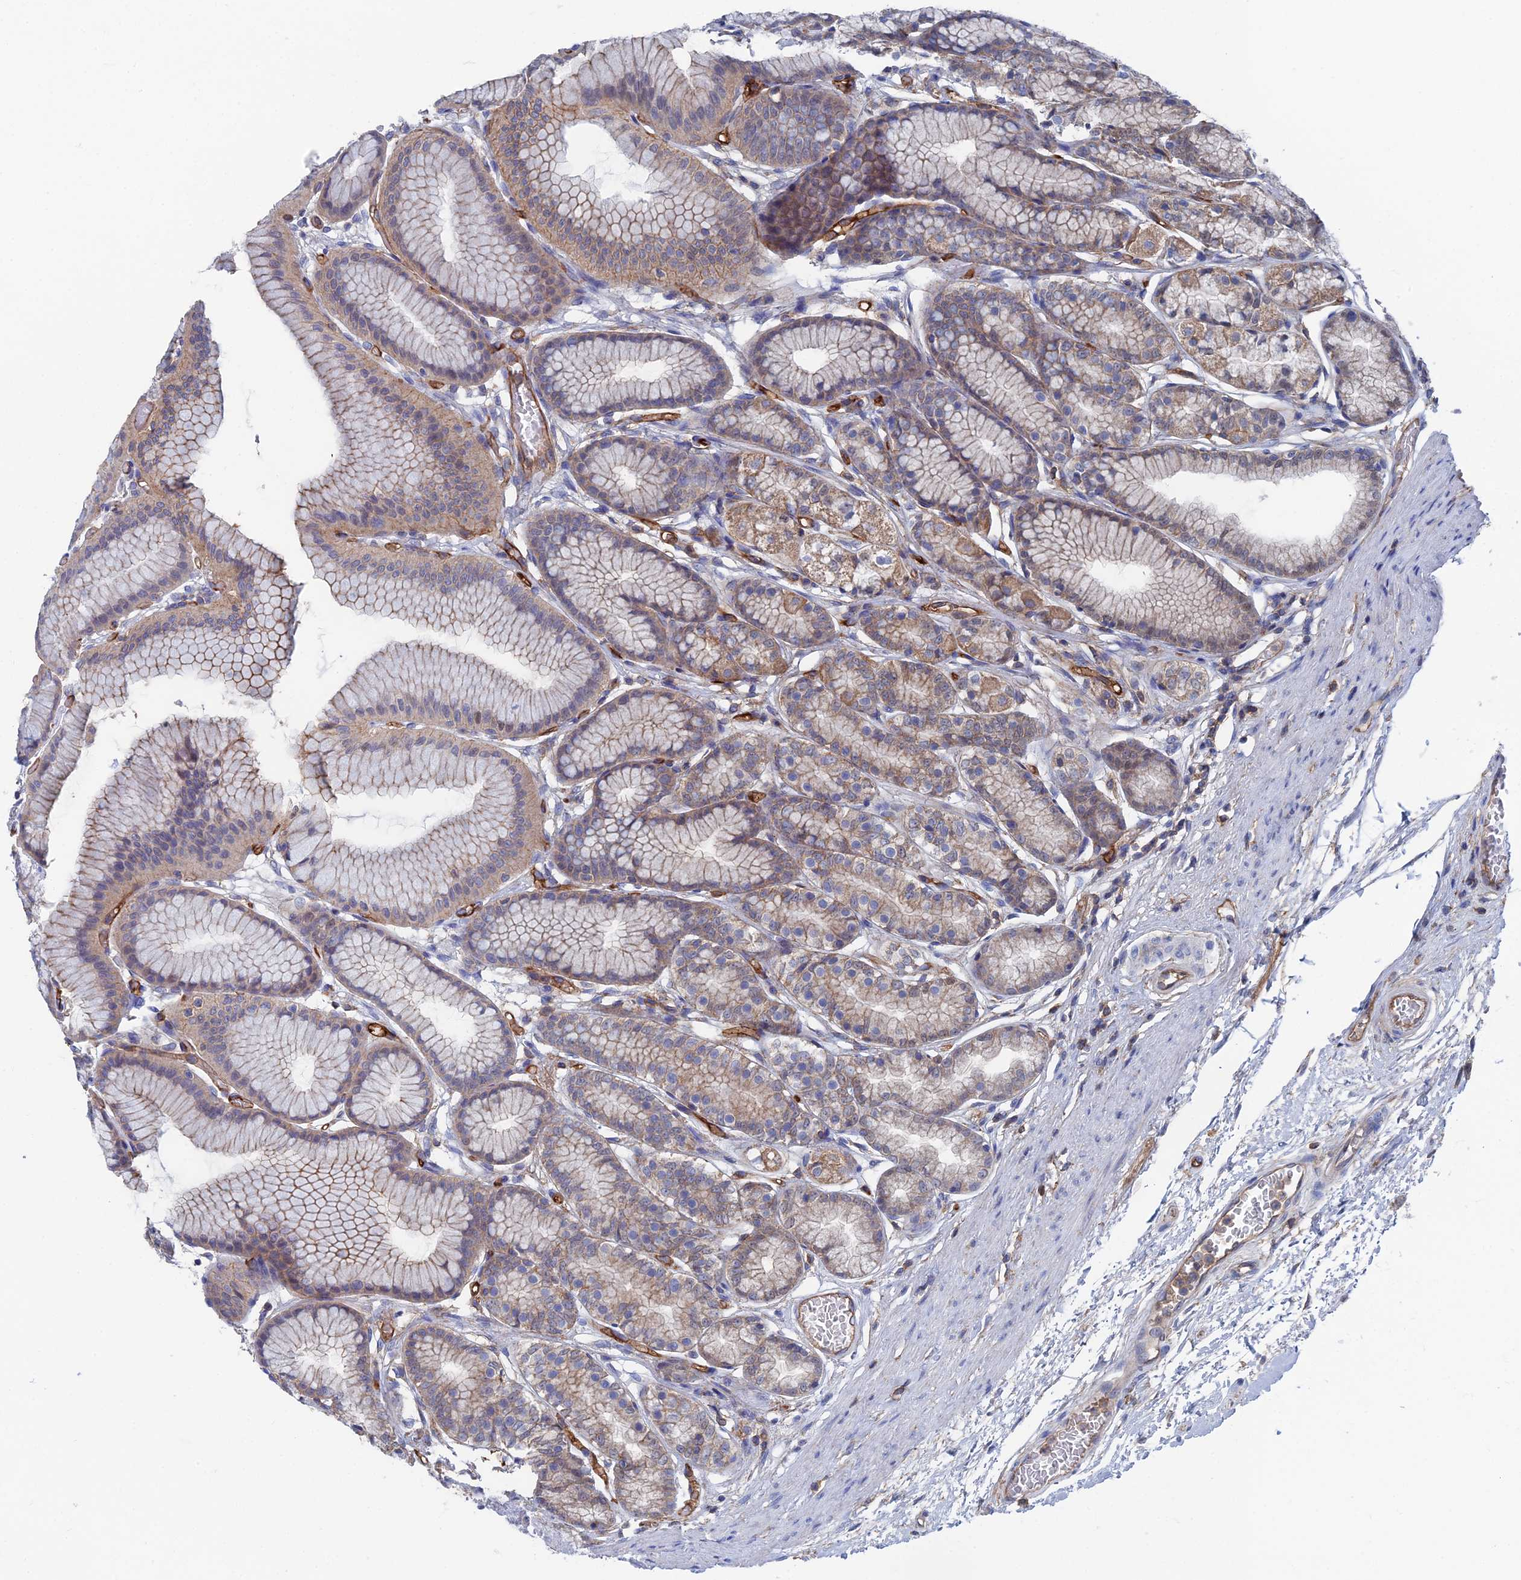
{"staining": {"intensity": "moderate", "quantity": "25%-75%", "location": "cytoplasmic/membranous,nuclear"}, "tissue": "stomach", "cell_type": "Glandular cells", "image_type": "normal", "snomed": [{"axis": "morphology", "description": "Normal tissue, NOS"}, {"axis": "morphology", "description": "Adenocarcinoma, NOS"}, {"axis": "morphology", "description": "Adenocarcinoma, High grade"}, {"axis": "topography", "description": "Stomach, upper"}, {"axis": "topography", "description": "Stomach"}], "caption": "The histopathology image shows staining of normal stomach, revealing moderate cytoplasmic/membranous,nuclear protein staining (brown color) within glandular cells. Nuclei are stained in blue.", "gene": "SNX11", "patient": {"sex": "female", "age": 65}}